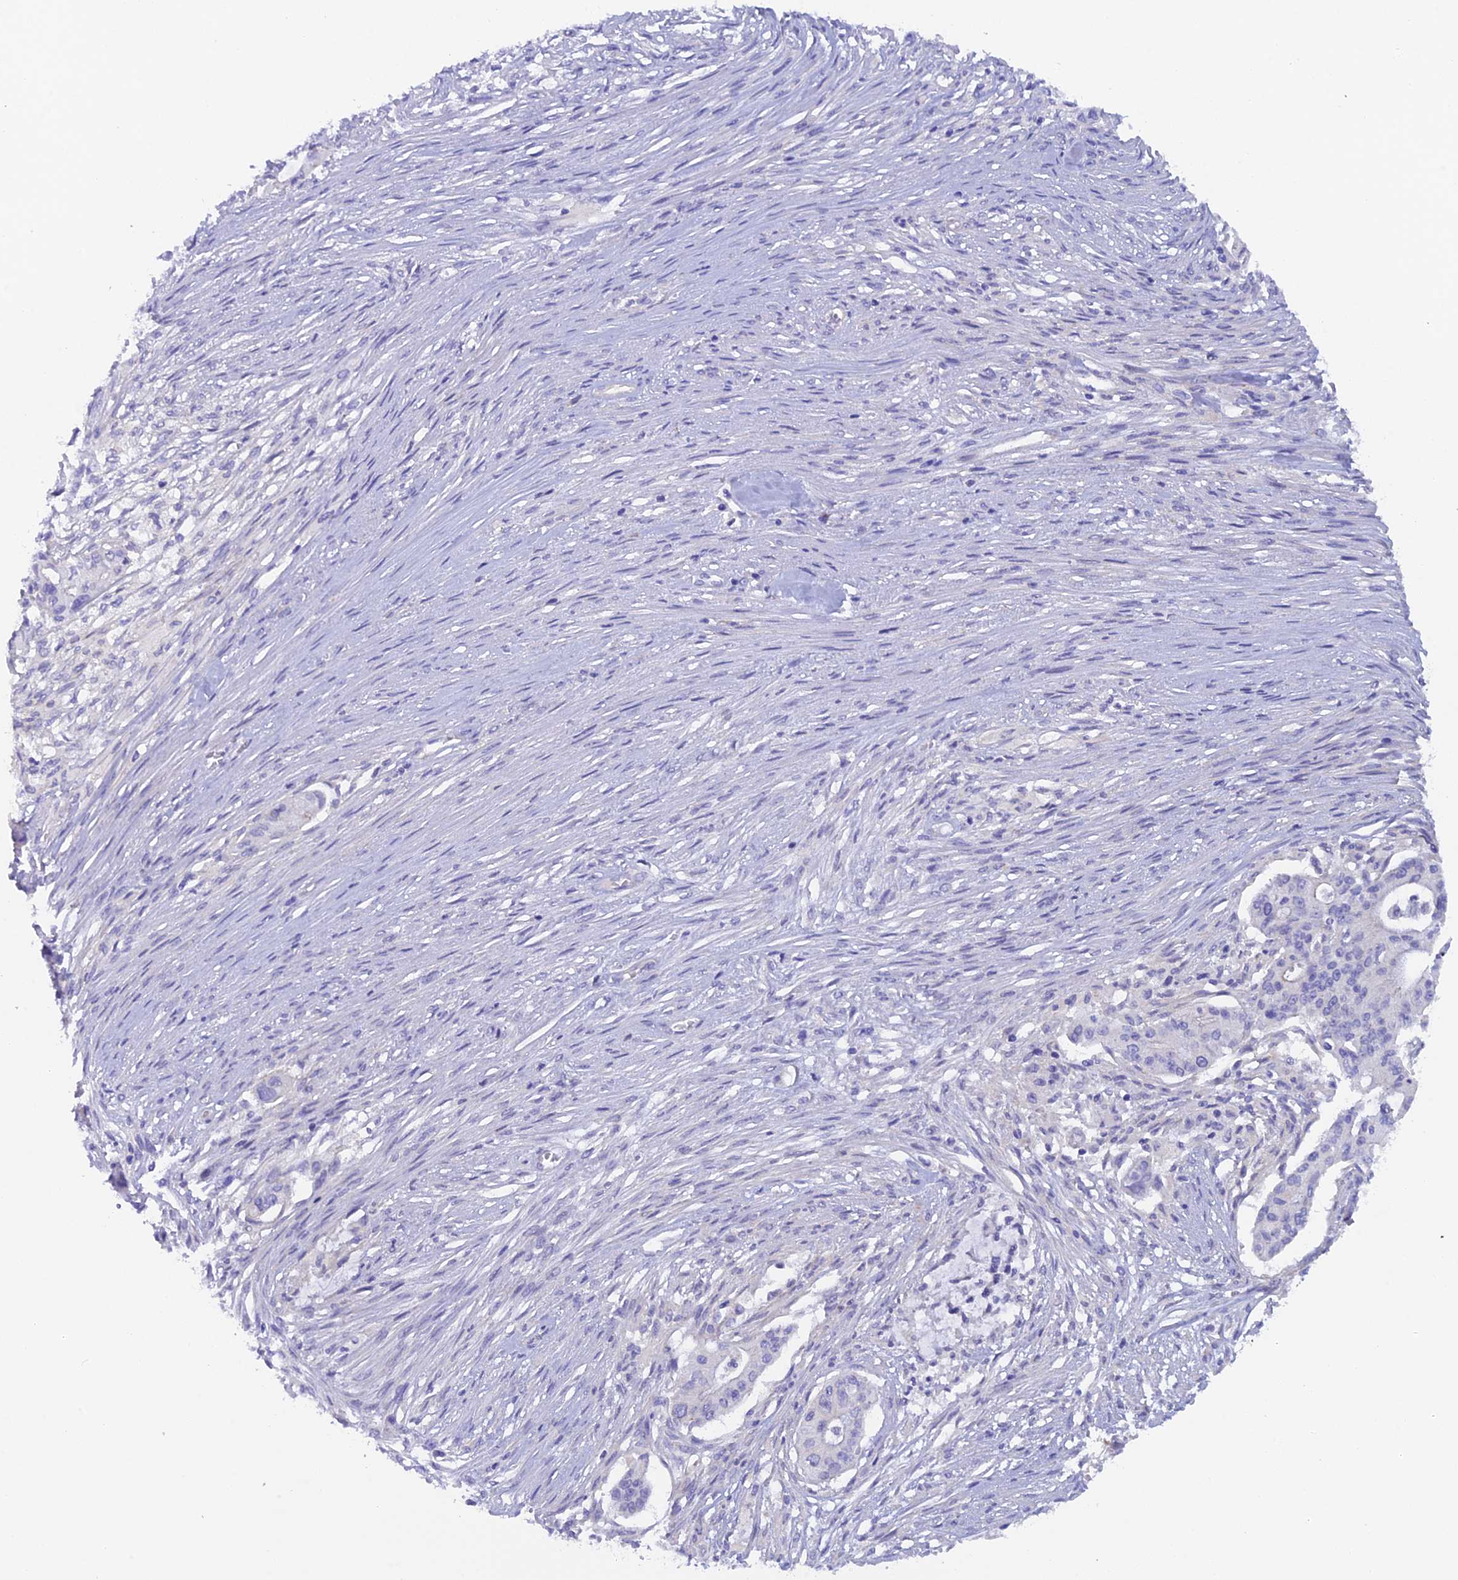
{"staining": {"intensity": "negative", "quantity": "none", "location": "none"}, "tissue": "pancreatic cancer", "cell_type": "Tumor cells", "image_type": "cancer", "snomed": [{"axis": "morphology", "description": "Adenocarcinoma, NOS"}, {"axis": "topography", "description": "Pancreas"}], "caption": "Image shows no significant protein expression in tumor cells of pancreatic cancer (adenocarcinoma).", "gene": "FZR1", "patient": {"sex": "male", "age": 46}}